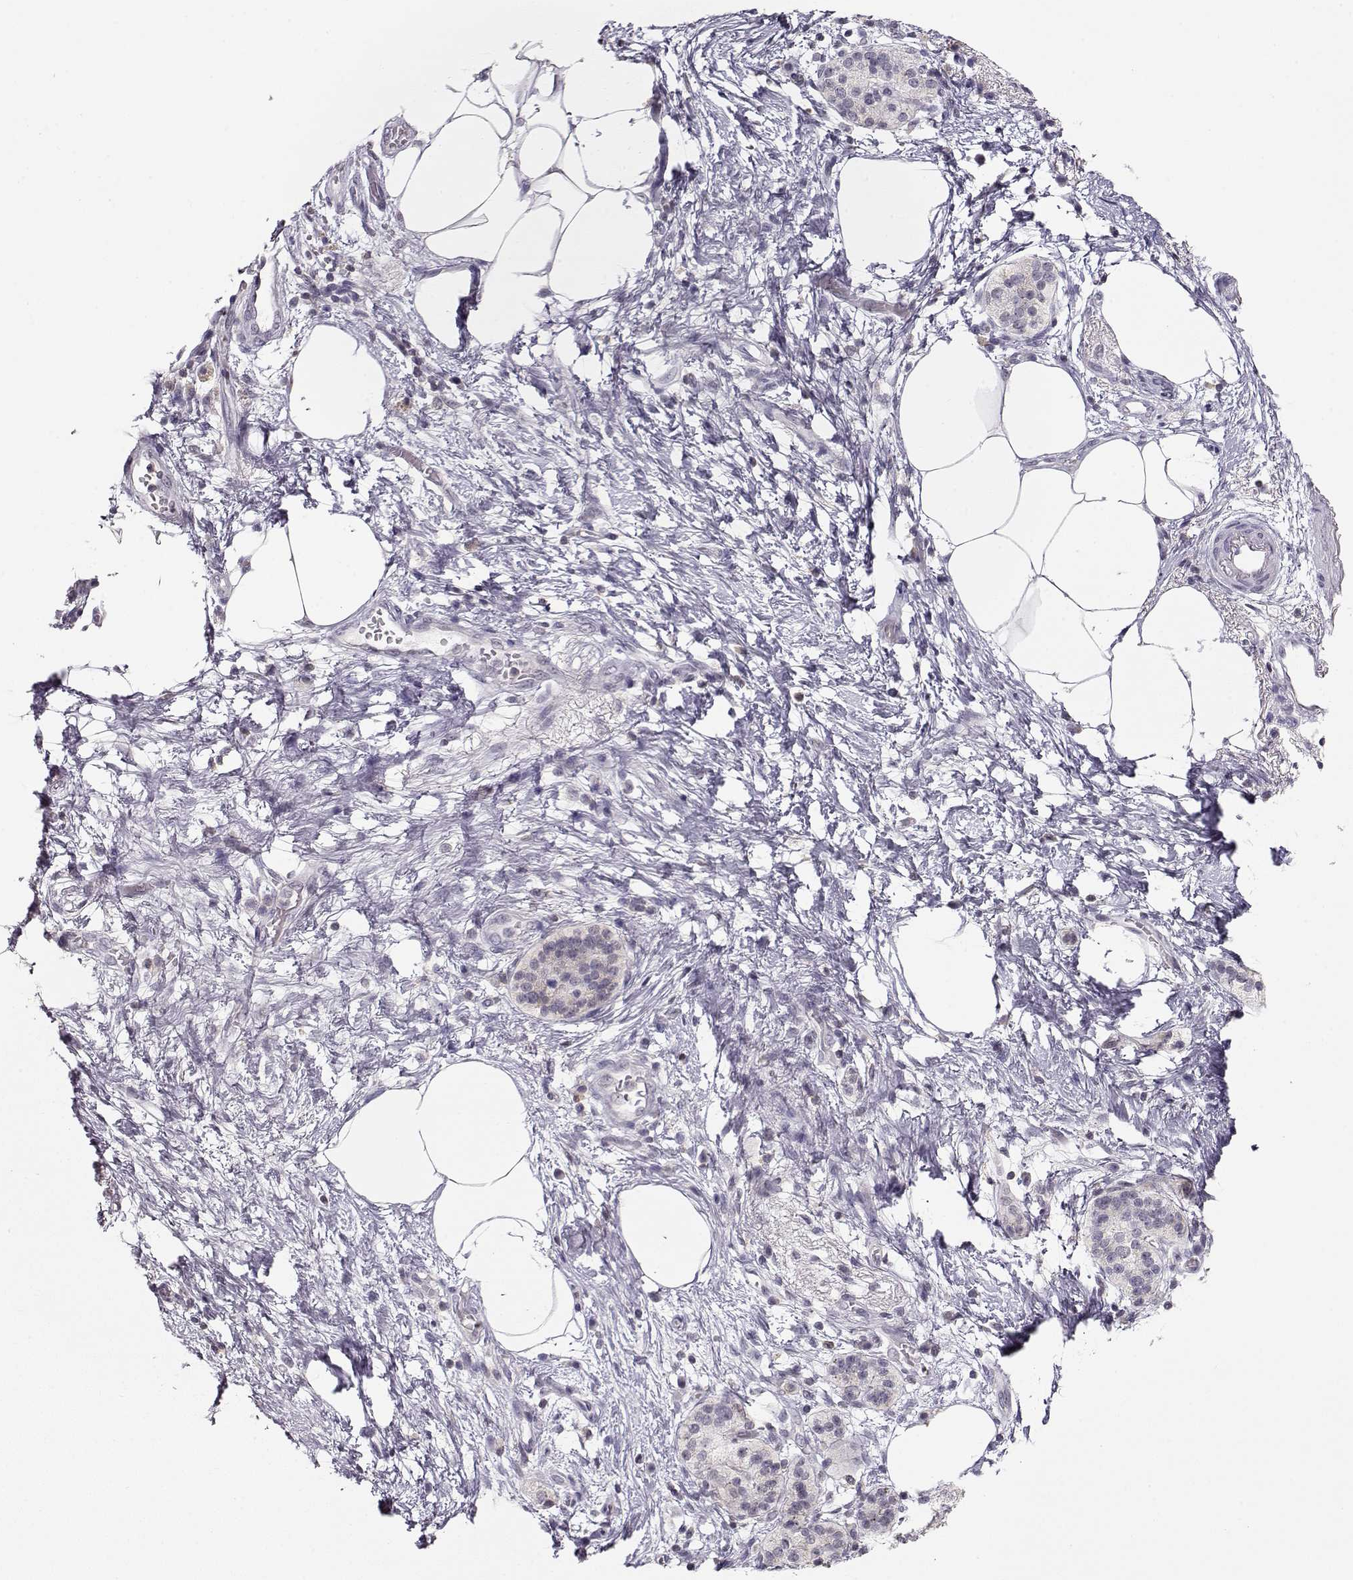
{"staining": {"intensity": "negative", "quantity": "none", "location": "none"}, "tissue": "pancreatic cancer", "cell_type": "Tumor cells", "image_type": "cancer", "snomed": [{"axis": "morphology", "description": "Adenocarcinoma, NOS"}, {"axis": "topography", "description": "Pancreas"}], "caption": "Immunohistochemical staining of human pancreatic adenocarcinoma shows no significant staining in tumor cells. (DAB (3,3'-diaminobenzidine) immunohistochemistry (IHC), high magnification).", "gene": "TEPP", "patient": {"sex": "female", "age": 72}}